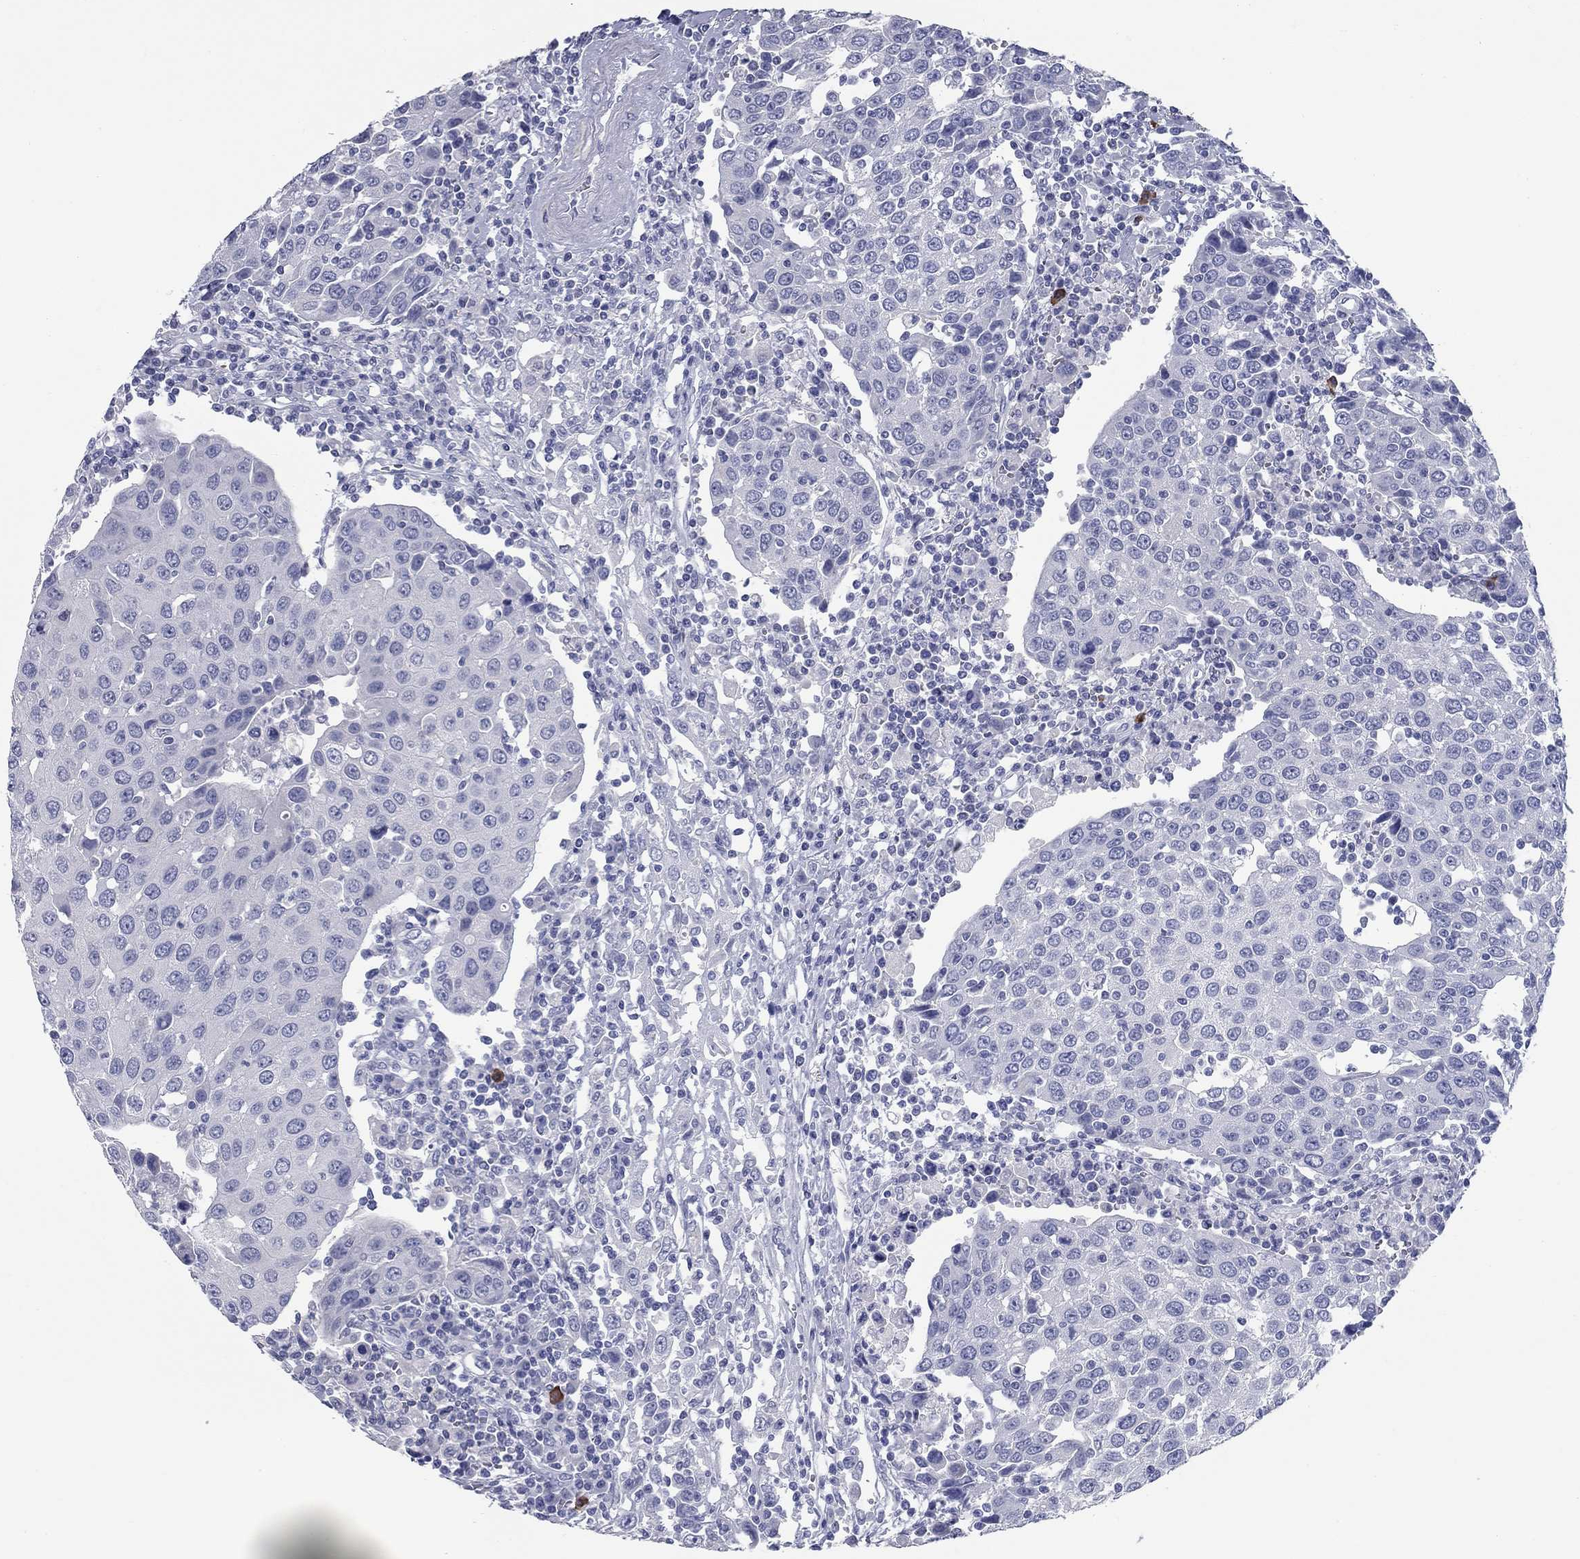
{"staining": {"intensity": "negative", "quantity": "none", "location": "none"}, "tissue": "urothelial cancer", "cell_type": "Tumor cells", "image_type": "cancer", "snomed": [{"axis": "morphology", "description": "Urothelial carcinoma, High grade"}, {"axis": "topography", "description": "Urinary bladder"}], "caption": "Tumor cells show no significant protein positivity in high-grade urothelial carcinoma.", "gene": "KIRREL2", "patient": {"sex": "female", "age": 85}}